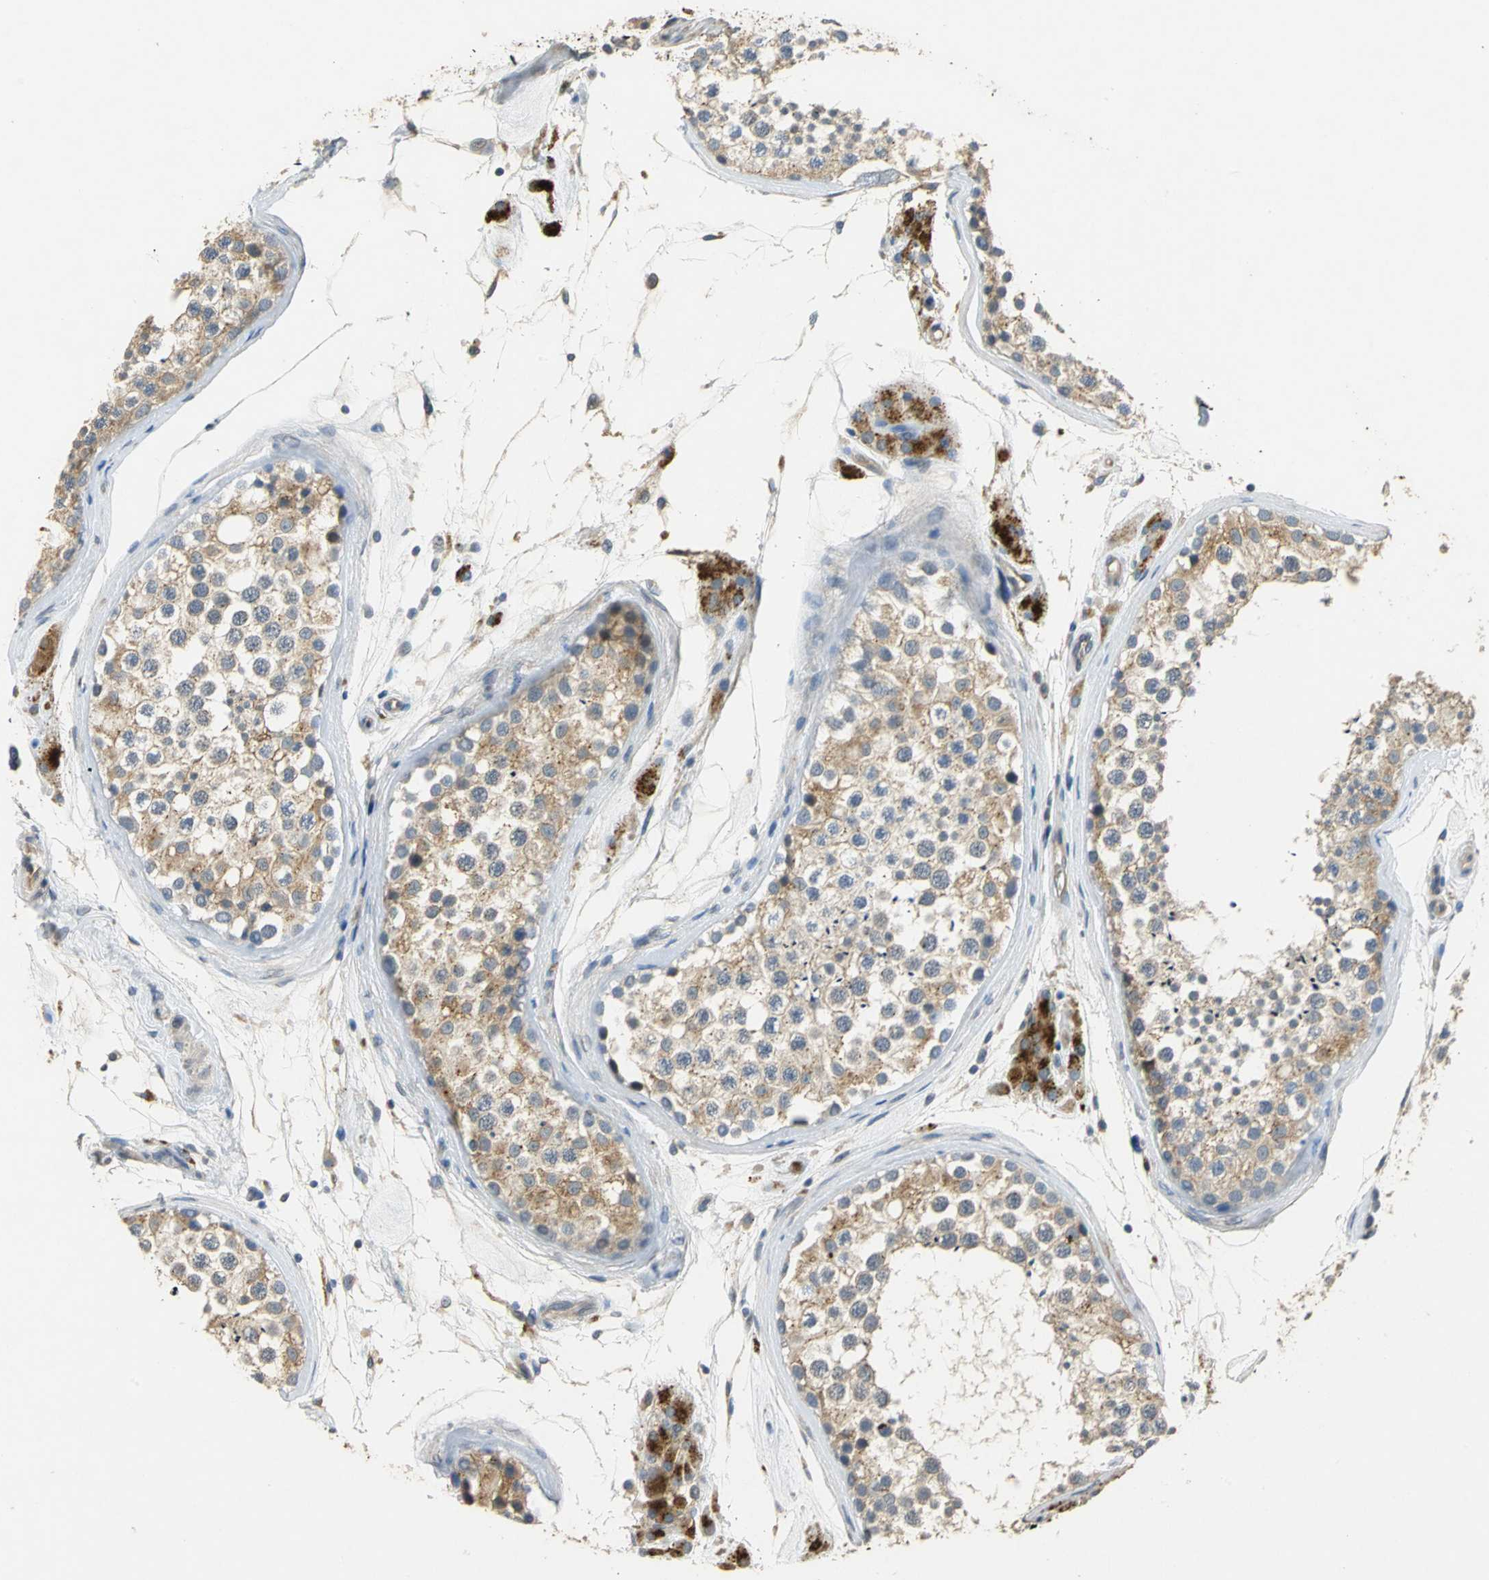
{"staining": {"intensity": "weak", "quantity": ">75%", "location": "cytoplasmic/membranous"}, "tissue": "testis", "cell_type": "Cells in seminiferous ducts", "image_type": "normal", "snomed": [{"axis": "morphology", "description": "Normal tissue, NOS"}, {"axis": "topography", "description": "Testis"}], "caption": "This image demonstrates immunohistochemistry staining of normal testis, with low weak cytoplasmic/membranous staining in approximately >75% of cells in seminiferous ducts.", "gene": "IL17RB", "patient": {"sex": "male", "age": 46}}